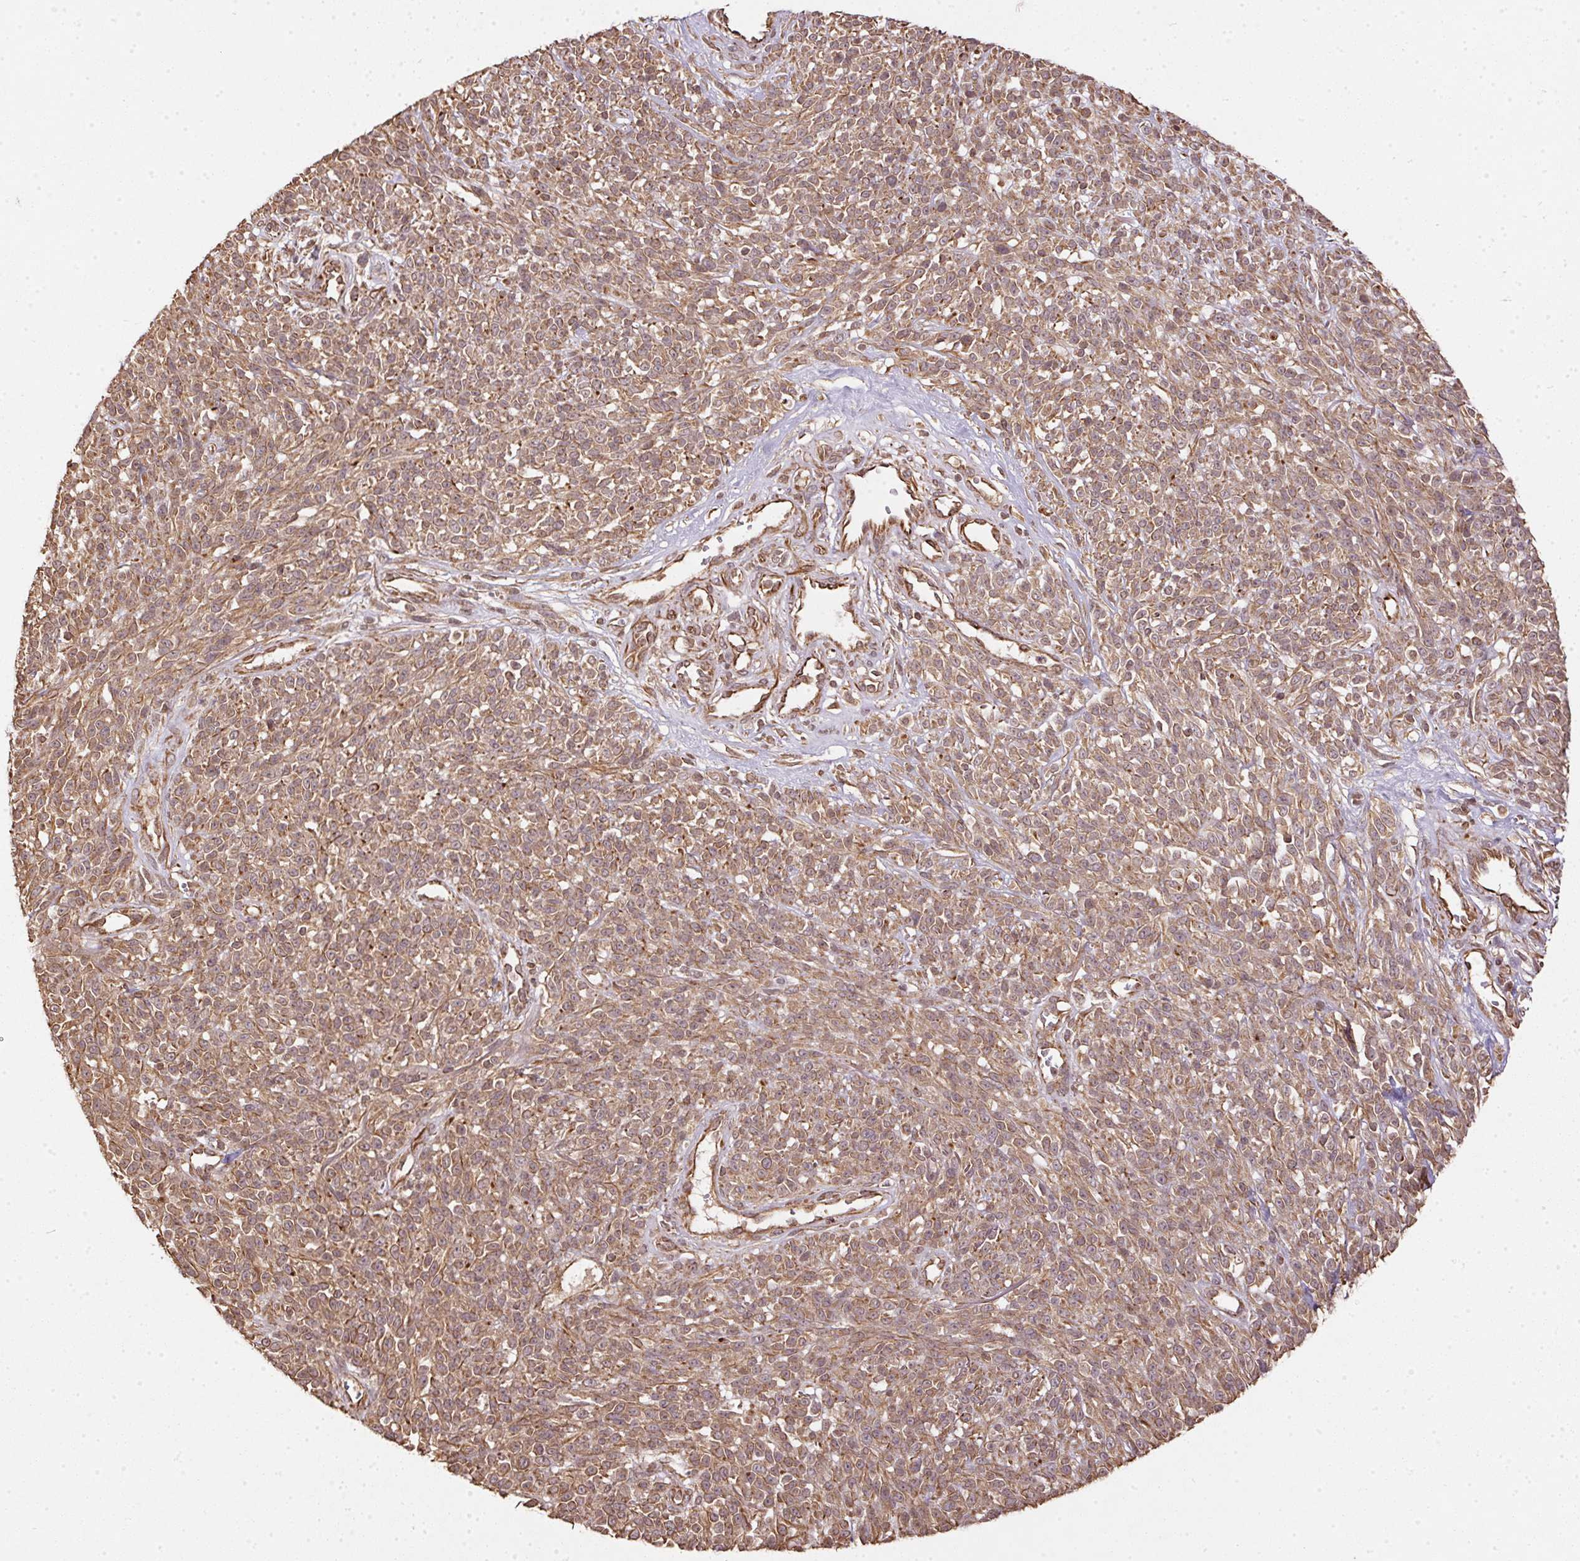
{"staining": {"intensity": "moderate", "quantity": ">75%", "location": "cytoplasmic/membranous"}, "tissue": "melanoma", "cell_type": "Tumor cells", "image_type": "cancer", "snomed": [{"axis": "morphology", "description": "Malignant melanoma, NOS"}, {"axis": "topography", "description": "Skin"}, {"axis": "topography", "description": "Skin of trunk"}], "caption": "Immunohistochemistry (DAB) staining of malignant melanoma demonstrates moderate cytoplasmic/membranous protein positivity in about >75% of tumor cells.", "gene": "SPRED2", "patient": {"sex": "male", "age": 74}}